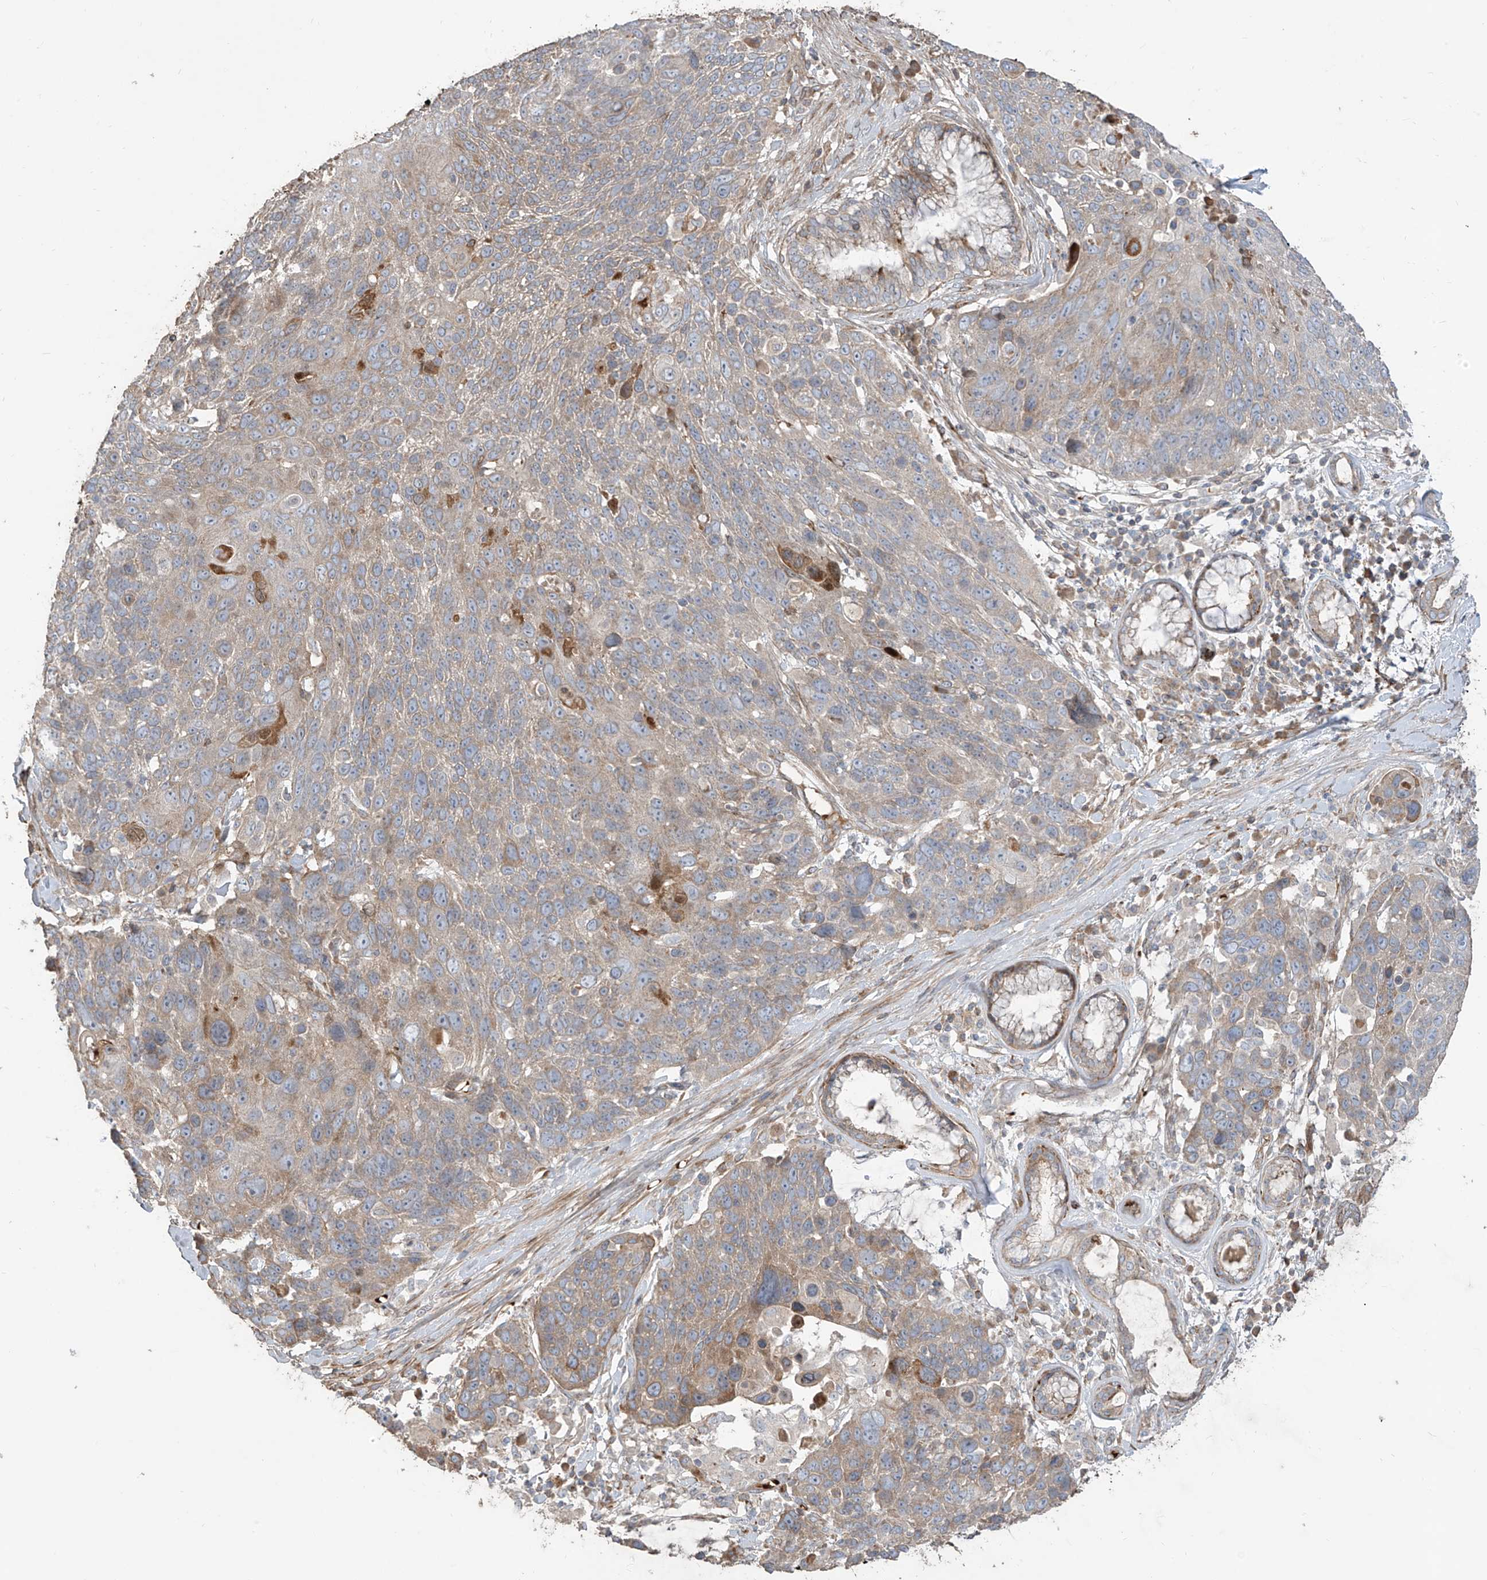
{"staining": {"intensity": "weak", "quantity": "25%-75%", "location": "cytoplasmic/membranous"}, "tissue": "lung cancer", "cell_type": "Tumor cells", "image_type": "cancer", "snomed": [{"axis": "morphology", "description": "Squamous cell carcinoma, NOS"}, {"axis": "topography", "description": "Lung"}], "caption": "Immunohistochemical staining of human lung squamous cell carcinoma displays low levels of weak cytoplasmic/membranous protein expression in about 25%-75% of tumor cells.", "gene": "ABTB1", "patient": {"sex": "male", "age": 66}}